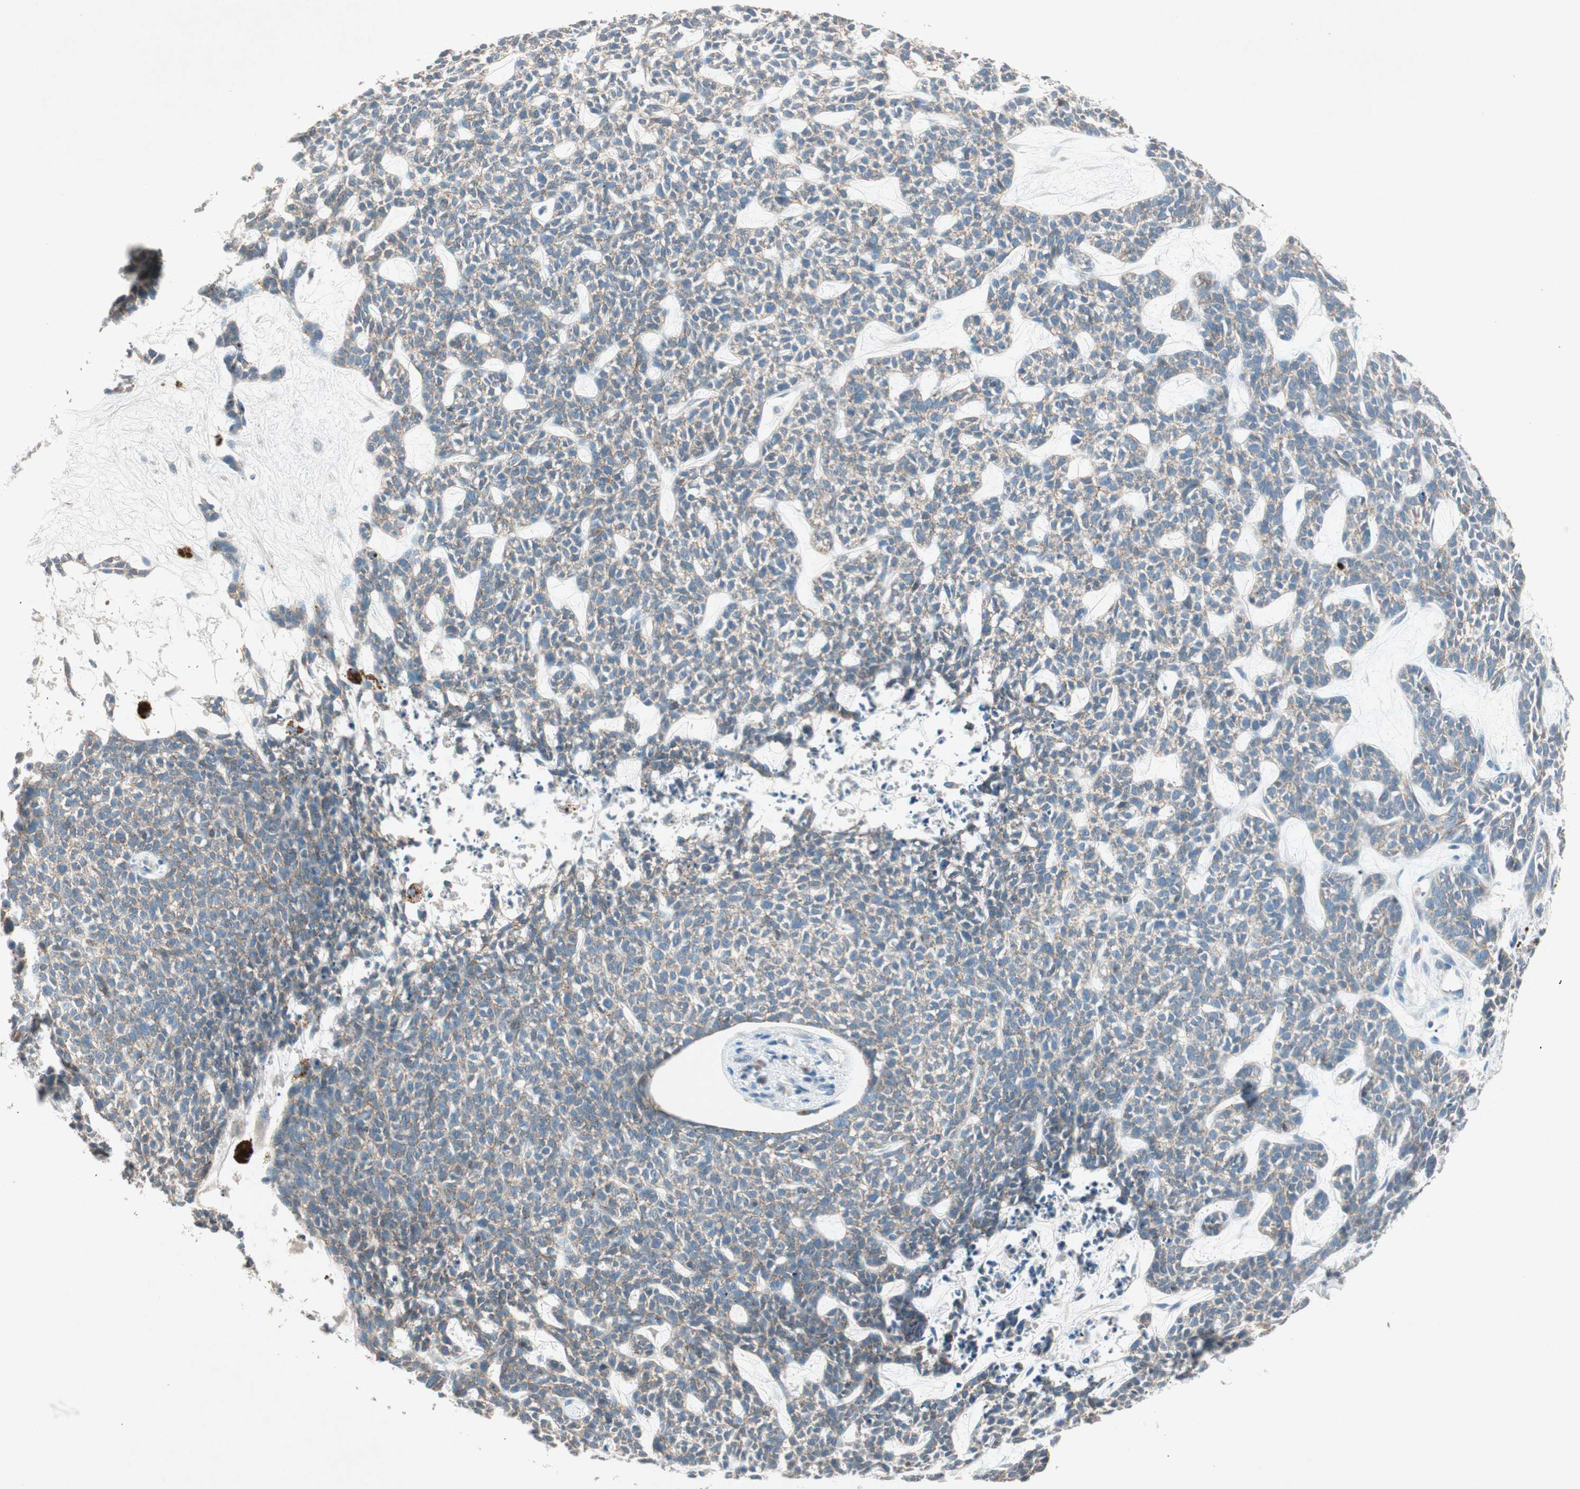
{"staining": {"intensity": "weak", "quantity": "<25%", "location": "cytoplasmic/membranous"}, "tissue": "skin cancer", "cell_type": "Tumor cells", "image_type": "cancer", "snomed": [{"axis": "morphology", "description": "Basal cell carcinoma"}, {"axis": "topography", "description": "Skin"}], "caption": "A micrograph of basal cell carcinoma (skin) stained for a protein demonstrates no brown staining in tumor cells.", "gene": "NKAIN1", "patient": {"sex": "female", "age": 84}}